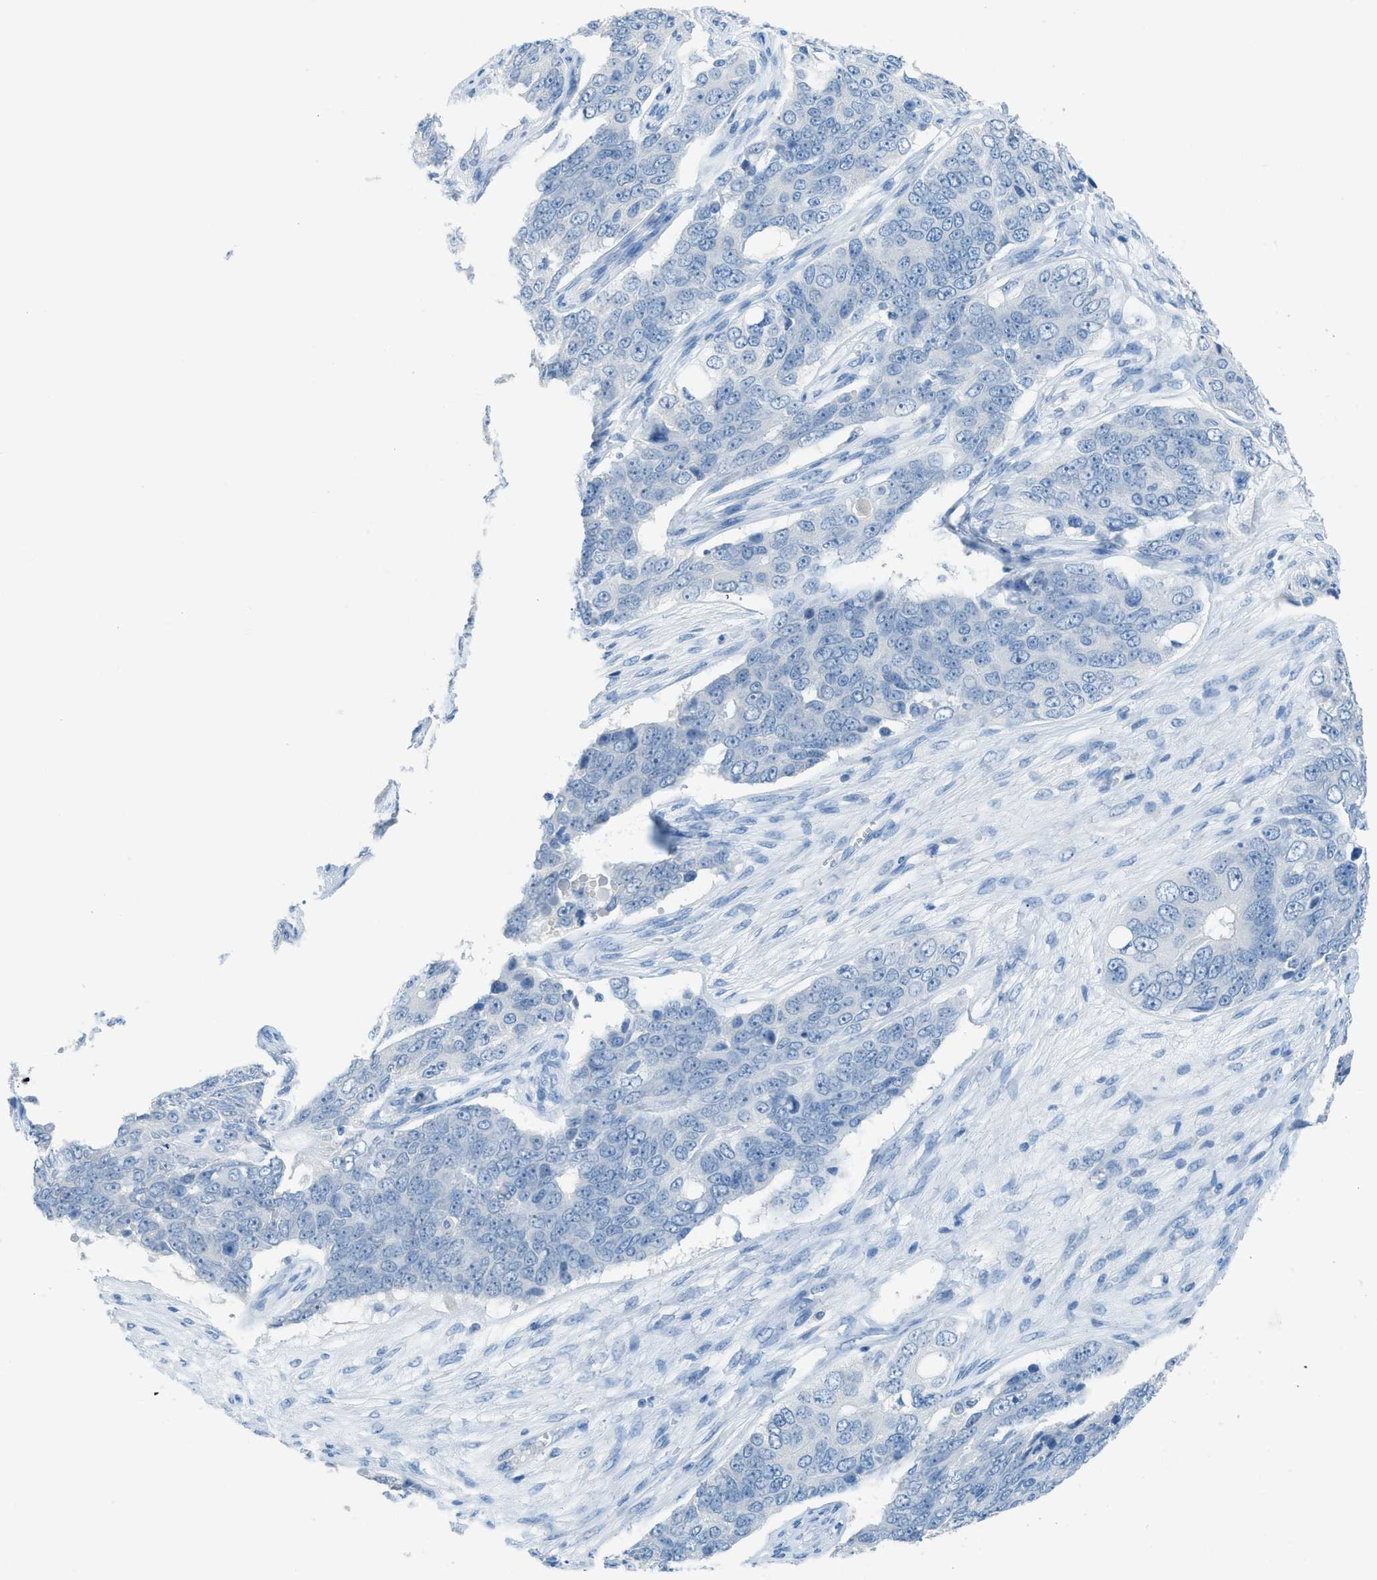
{"staining": {"intensity": "negative", "quantity": "none", "location": "none"}, "tissue": "ovarian cancer", "cell_type": "Tumor cells", "image_type": "cancer", "snomed": [{"axis": "morphology", "description": "Carcinoma, endometroid"}, {"axis": "topography", "description": "Ovary"}], "caption": "A high-resolution histopathology image shows IHC staining of ovarian endometroid carcinoma, which reveals no significant positivity in tumor cells.", "gene": "ACAN", "patient": {"sex": "female", "age": 51}}